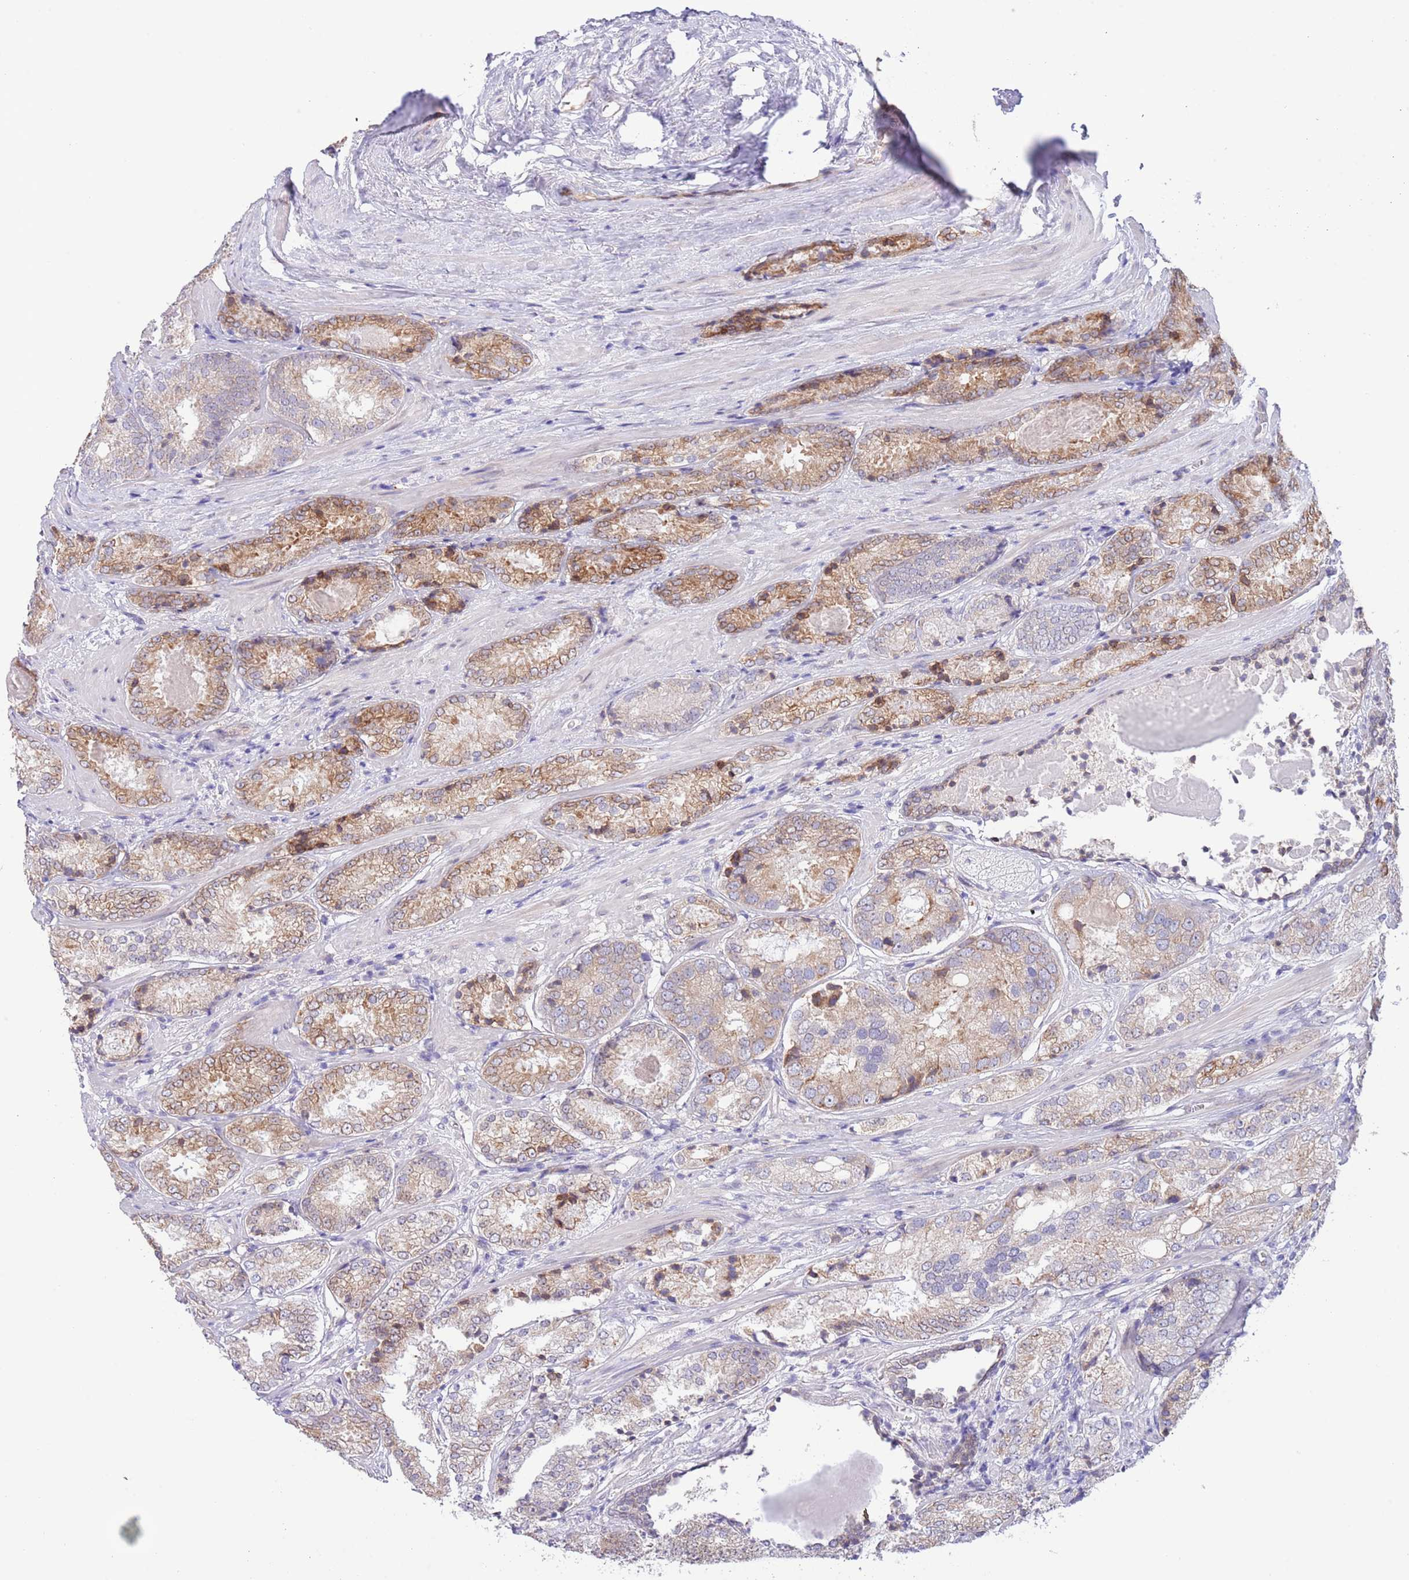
{"staining": {"intensity": "moderate", "quantity": "25%-75%", "location": "cytoplasmic/membranous"}, "tissue": "prostate cancer", "cell_type": "Tumor cells", "image_type": "cancer", "snomed": [{"axis": "morphology", "description": "Adenocarcinoma, High grade"}, {"axis": "topography", "description": "Prostate"}], "caption": "Immunohistochemistry staining of high-grade adenocarcinoma (prostate), which displays medium levels of moderate cytoplasmic/membranous positivity in about 25%-75% of tumor cells indicating moderate cytoplasmic/membranous protein expression. The staining was performed using DAB (3,3'-diaminobenzidine) (brown) for protein detection and nuclei were counterstained in hematoxylin (blue).", "gene": "EBPL", "patient": {"sex": "male", "age": 63}}